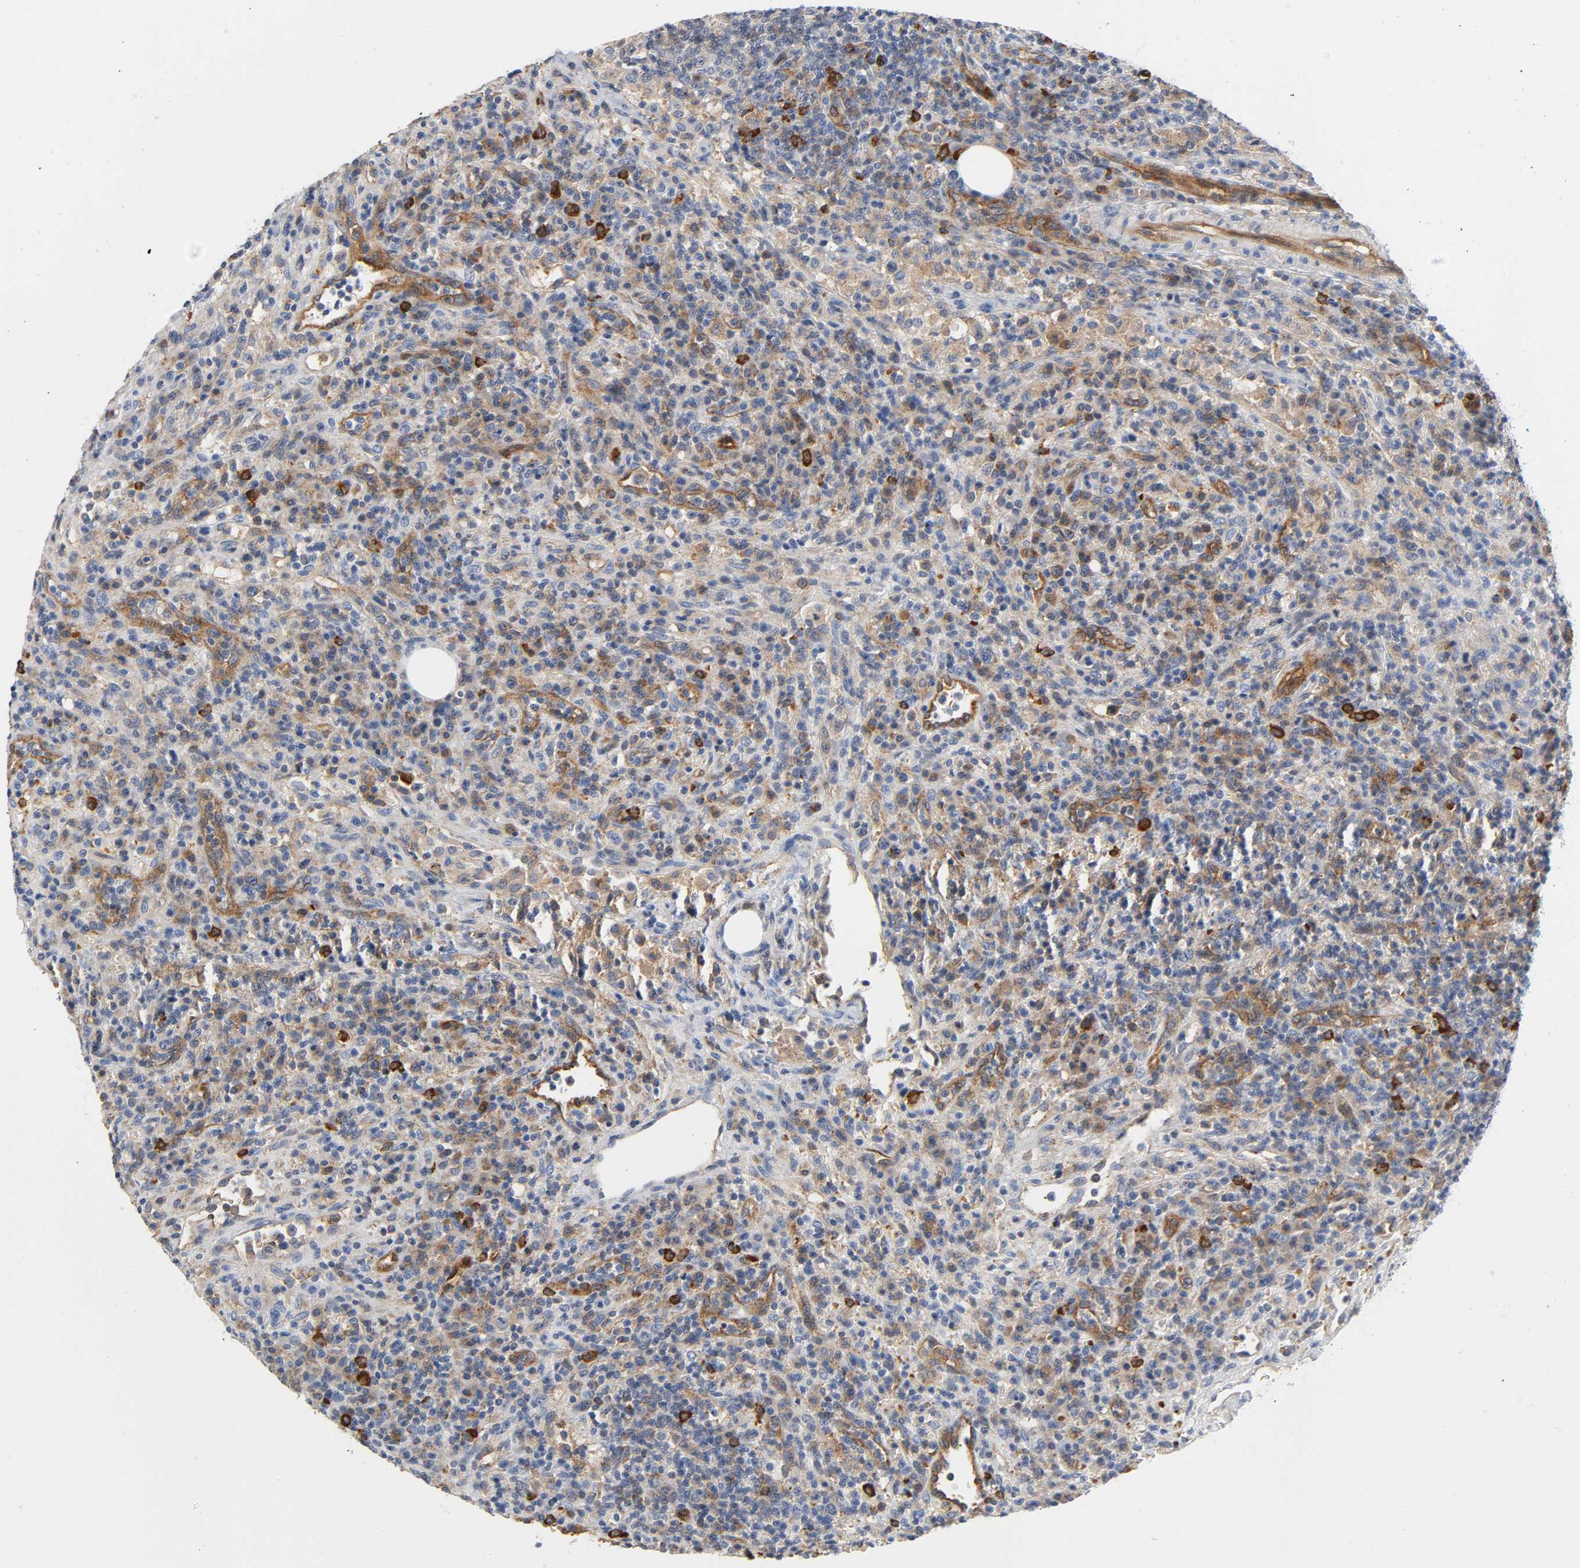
{"staining": {"intensity": "moderate", "quantity": "<25%", "location": "cytoplasmic/membranous"}, "tissue": "lymphoma", "cell_type": "Tumor cells", "image_type": "cancer", "snomed": [{"axis": "morphology", "description": "Hodgkin's disease, NOS"}, {"axis": "topography", "description": "Lymph node"}], "caption": "This is a photomicrograph of IHC staining of Hodgkin's disease, which shows moderate expression in the cytoplasmic/membranous of tumor cells.", "gene": "CD2AP", "patient": {"sex": "male", "age": 65}}